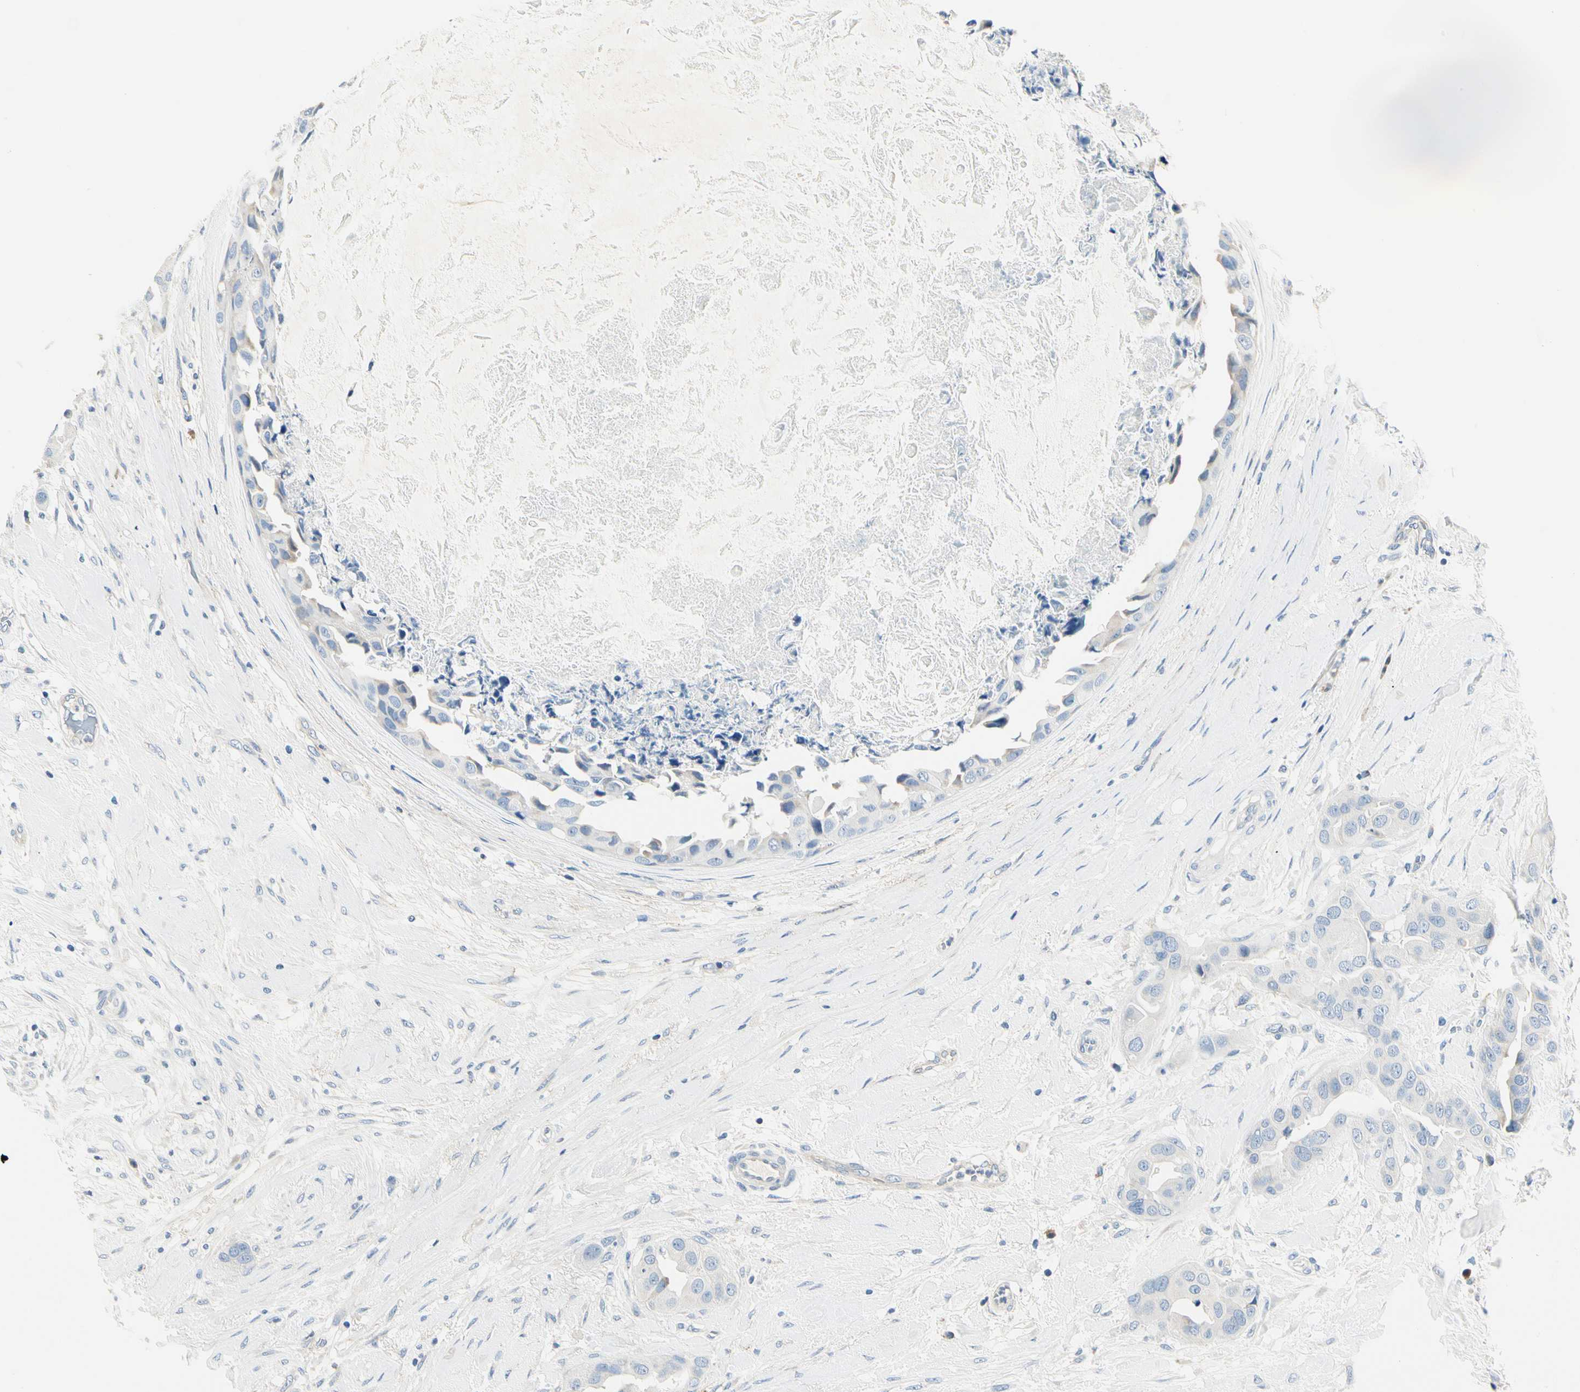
{"staining": {"intensity": "negative", "quantity": "none", "location": "none"}, "tissue": "breast cancer", "cell_type": "Tumor cells", "image_type": "cancer", "snomed": [{"axis": "morphology", "description": "Duct carcinoma"}, {"axis": "topography", "description": "Breast"}], "caption": "IHC photomicrograph of neoplastic tissue: human breast invasive ductal carcinoma stained with DAB (3,3'-diaminobenzidine) reveals no significant protein expression in tumor cells.", "gene": "TGFBR3", "patient": {"sex": "female", "age": 40}}